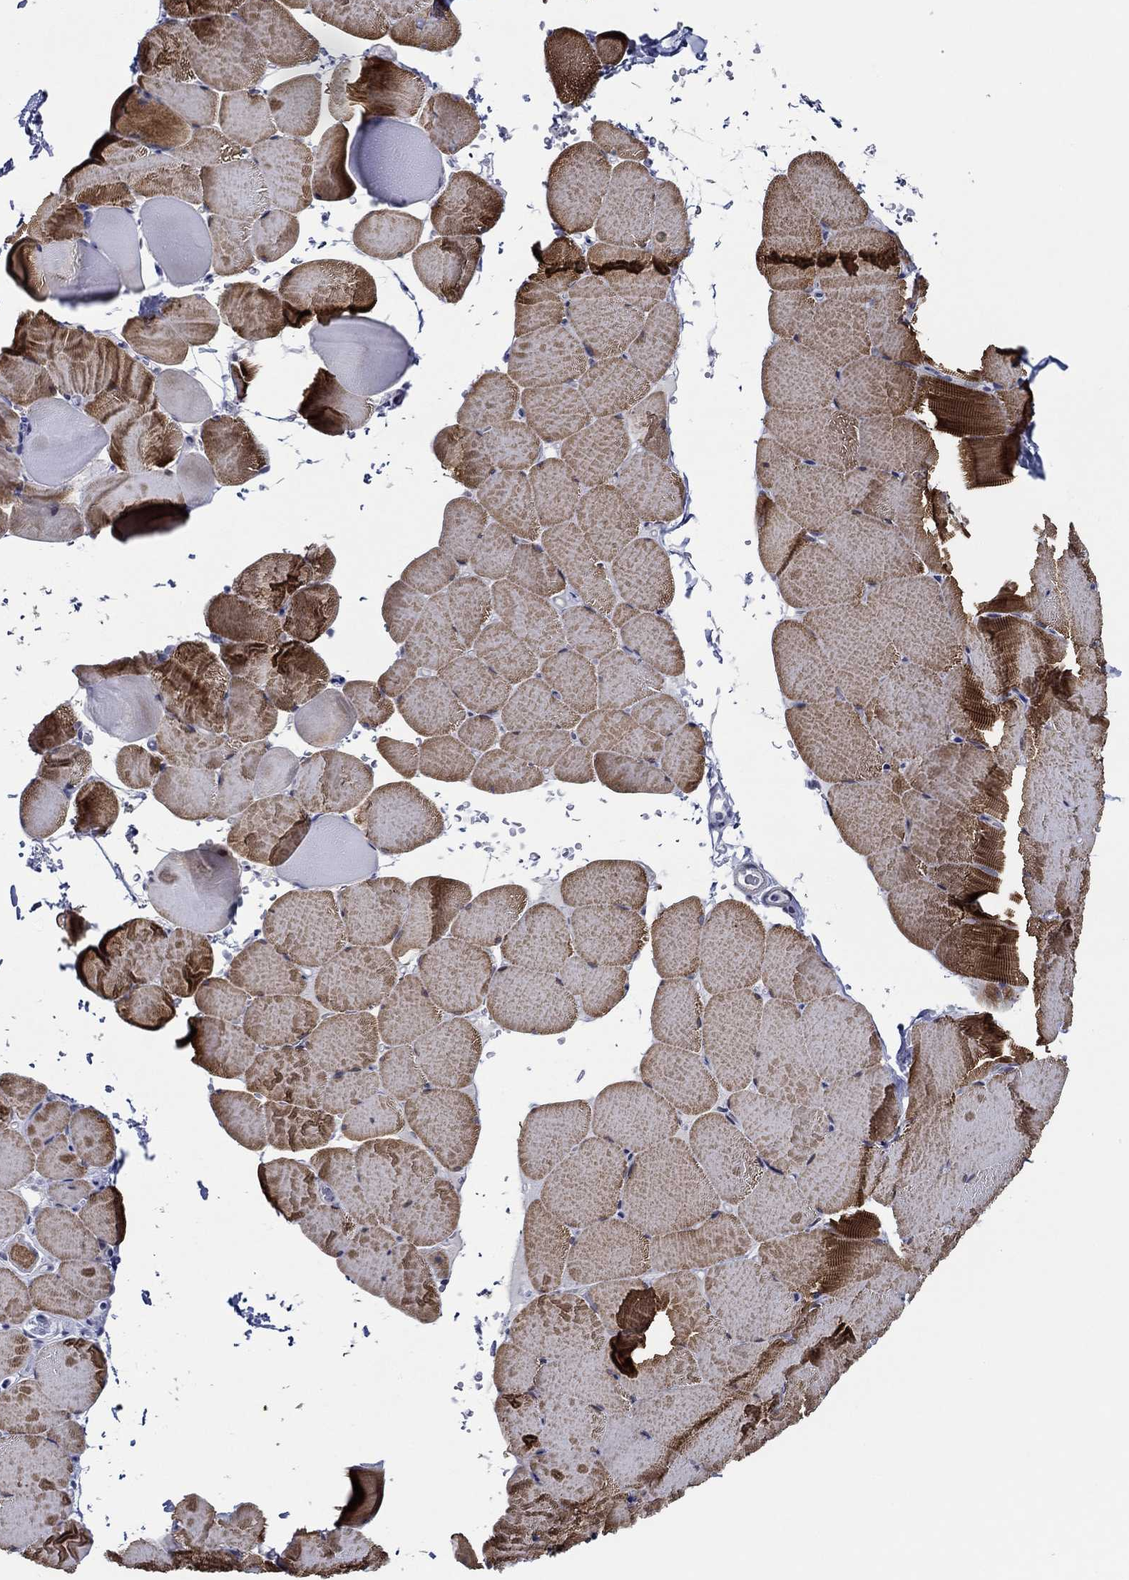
{"staining": {"intensity": "strong", "quantity": "25%-75%", "location": "cytoplasmic/membranous"}, "tissue": "skeletal muscle", "cell_type": "Myocytes", "image_type": "normal", "snomed": [{"axis": "morphology", "description": "Normal tissue, NOS"}, {"axis": "topography", "description": "Skeletal muscle"}], "caption": "Immunohistochemistry (IHC) staining of benign skeletal muscle, which demonstrates high levels of strong cytoplasmic/membranous staining in about 25%-75% of myocytes indicating strong cytoplasmic/membranous protein staining. The staining was performed using DAB (3,3'-diaminobenzidine) (brown) for protein detection and nuclei were counterstained in hematoxylin (blue).", "gene": "SLC34A1", "patient": {"sex": "female", "age": 37}}